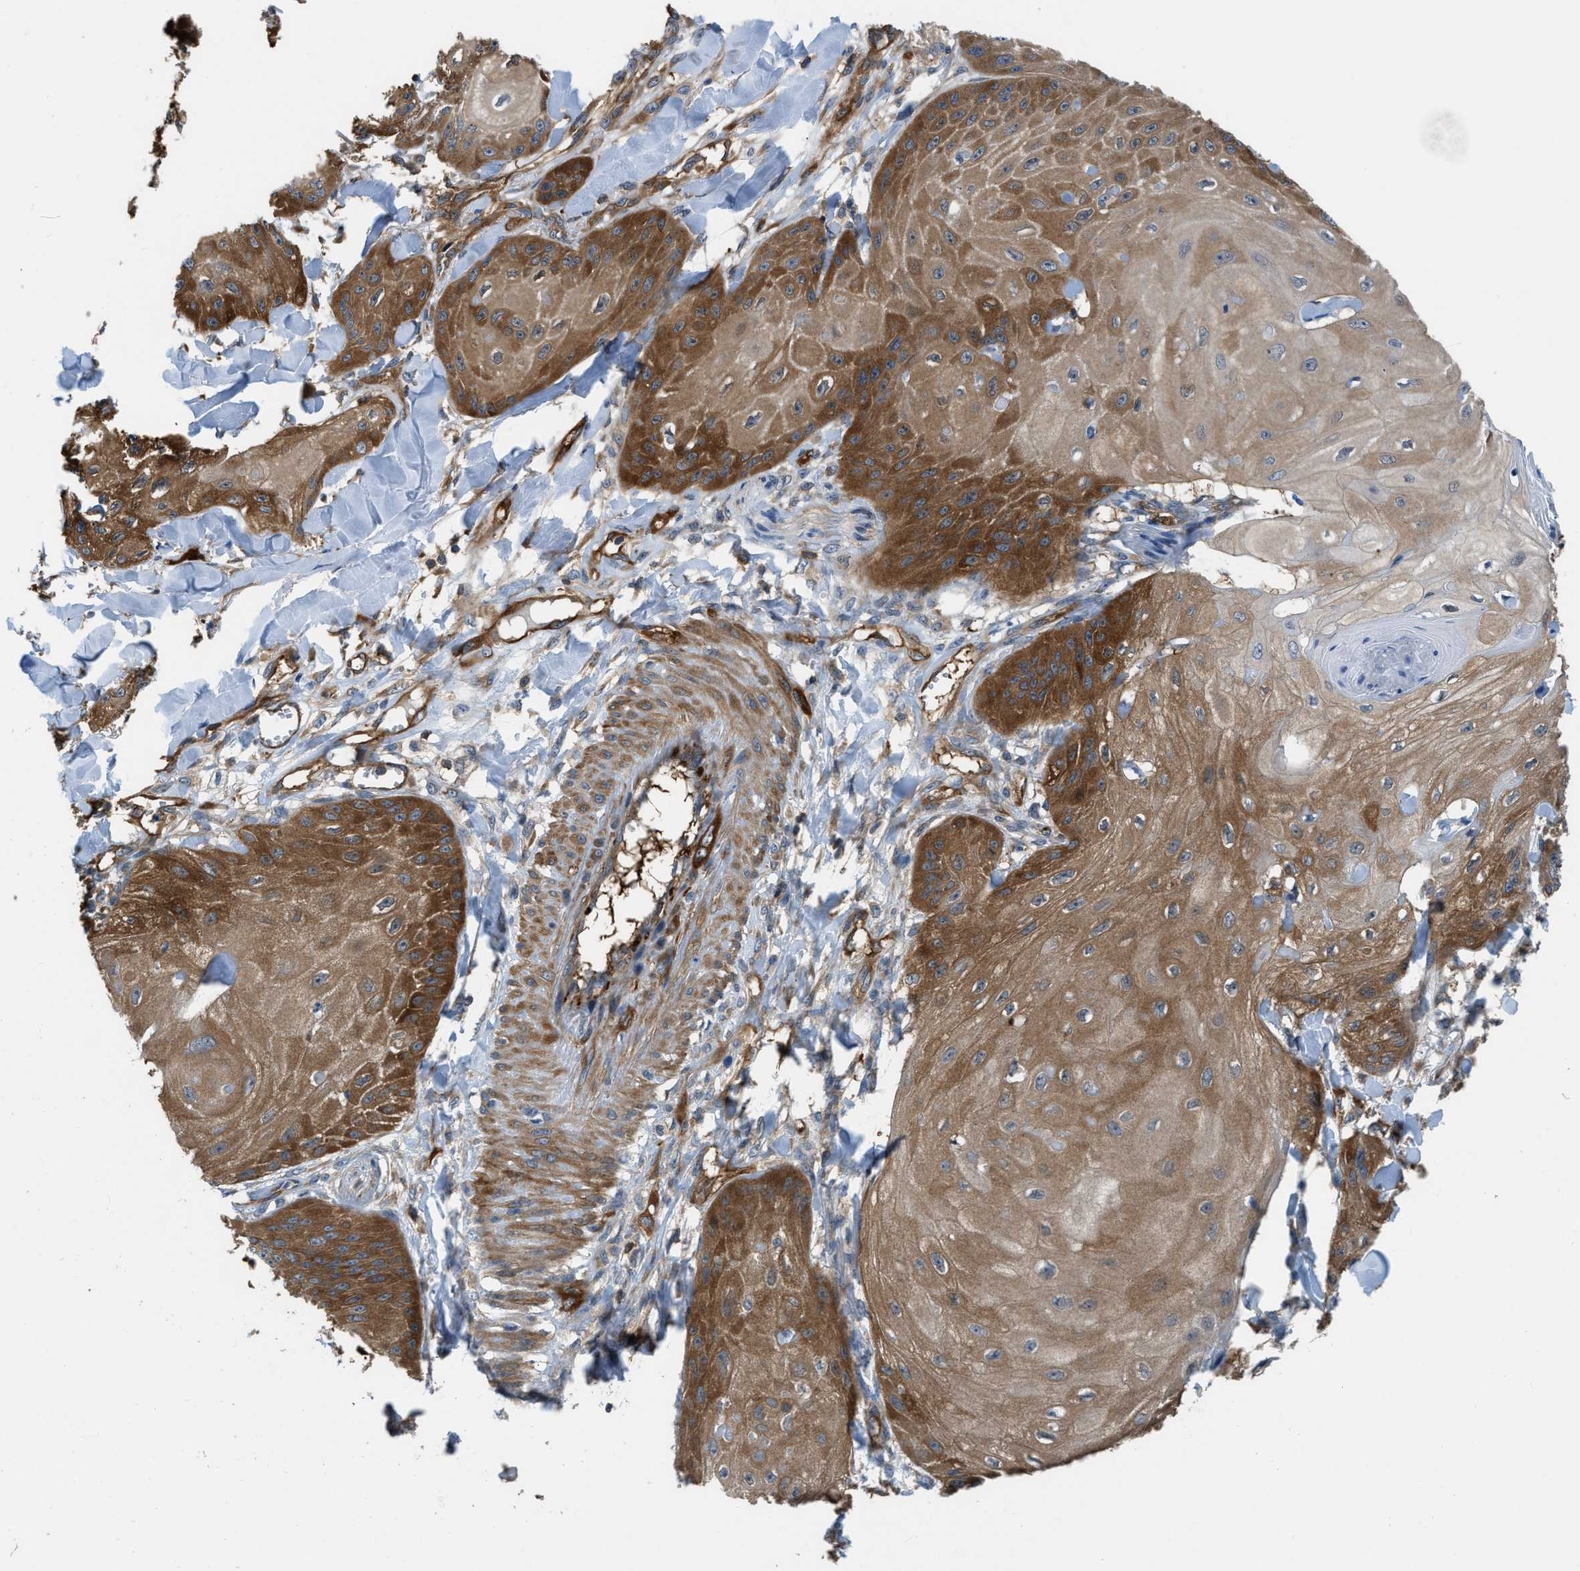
{"staining": {"intensity": "strong", "quantity": "25%-75%", "location": "cytoplasmic/membranous"}, "tissue": "skin cancer", "cell_type": "Tumor cells", "image_type": "cancer", "snomed": [{"axis": "morphology", "description": "Squamous cell carcinoma, NOS"}, {"axis": "topography", "description": "Skin"}], "caption": "Squamous cell carcinoma (skin) was stained to show a protein in brown. There is high levels of strong cytoplasmic/membranous expression in about 25%-75% of tumor cells. The protein of interest is stained brown, and the nuclei are stained in blue (DAB IHC with brightfield microscopy, high magnification).", "gene": "PFKP", "patient": {"sex": "male", "age": 74}}